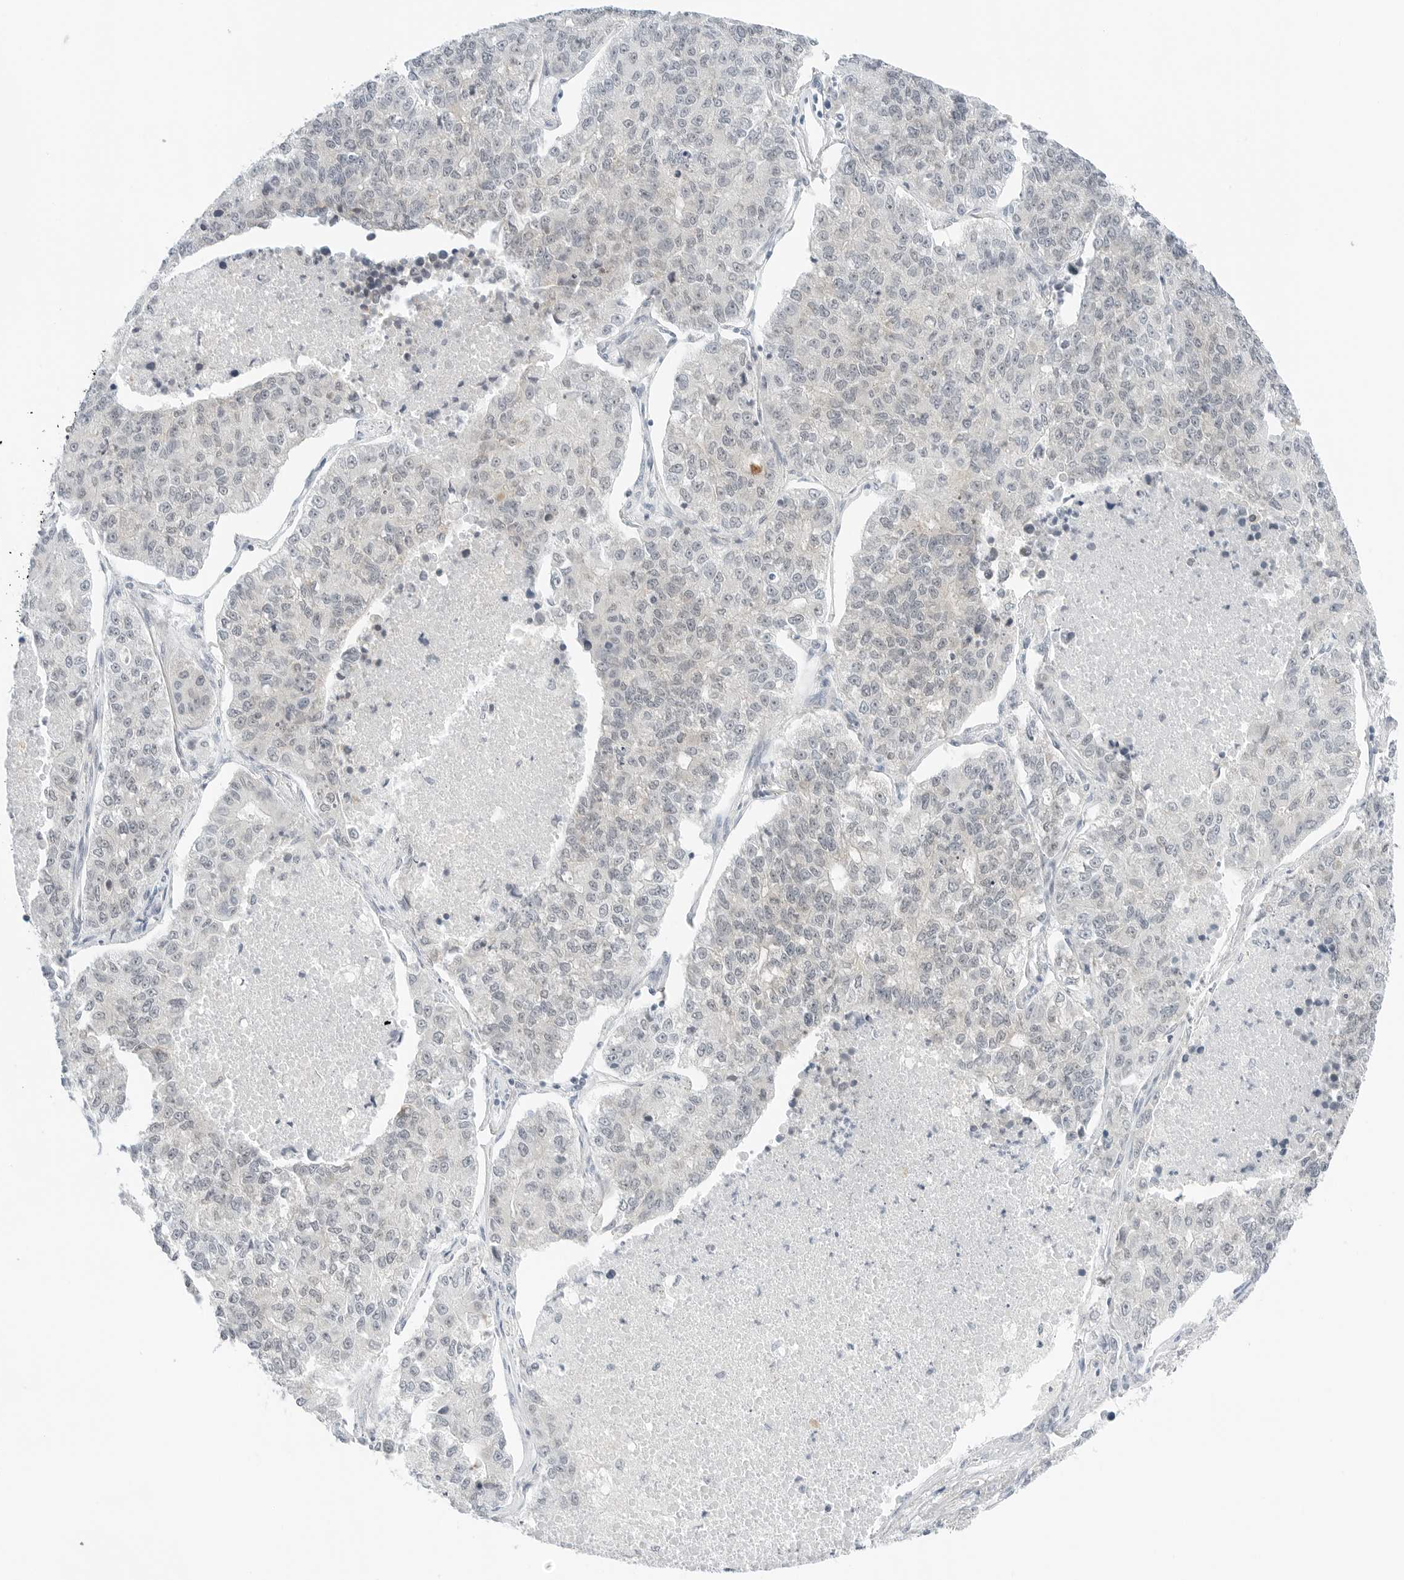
{"staining": {"intensity": "negative", "quantity": "none", "location": "none"}, "tissue": "lung cancer", "cell_type": "Tumor cells", "image_type": "cancer", "snomed": [{"axis": "morphology", "description": "Adenocarcinoma, NOS"}, {"axis": "topography", "description": "Lung"}], "caption": "This is an IHC histopathology image of lung cancer (adenocarcinoma). There is no staining in tumor cells.", "gene": "CCSAP", "patient": {"sex": "male", "age": 49}}